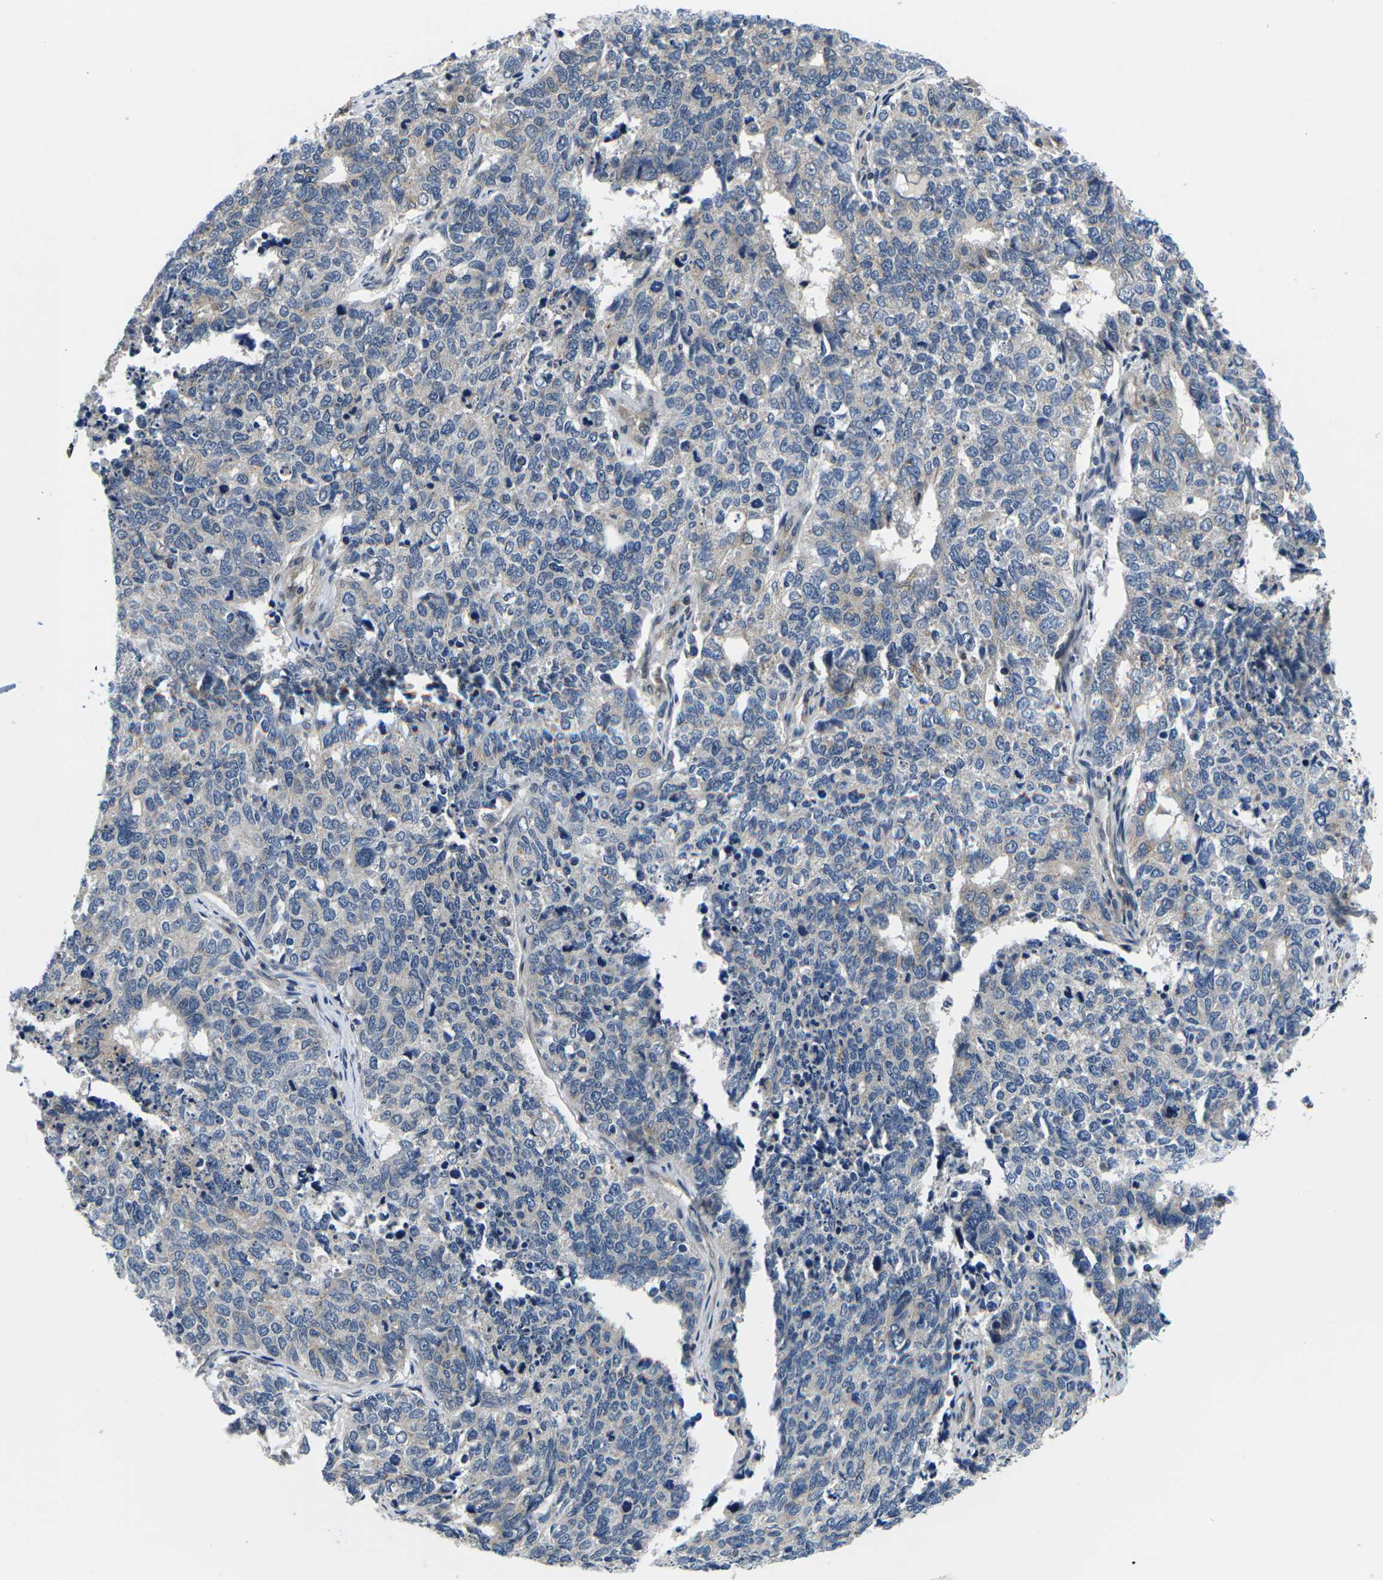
{"staining": {"intensity": "negative", "quantity": "none", "location": "none"}, "tissue": "cervical cancer", "cell_type": "Tumor cells", "image_type": "cancer", "snomed": [{"axis": "morphology", "description": "Squamous cell carcinoma, NOS"}, {"axis": "topography", "description": "Cervix"}], "caption": "This is a image of IHC staining of cervical squamous cell carcinoma, which shows no staining in tumor cells. (IHC, brightfield microscopy, high magnification).", "gene": "SNX10", "patient": {"sex": "female", "age": 63}}